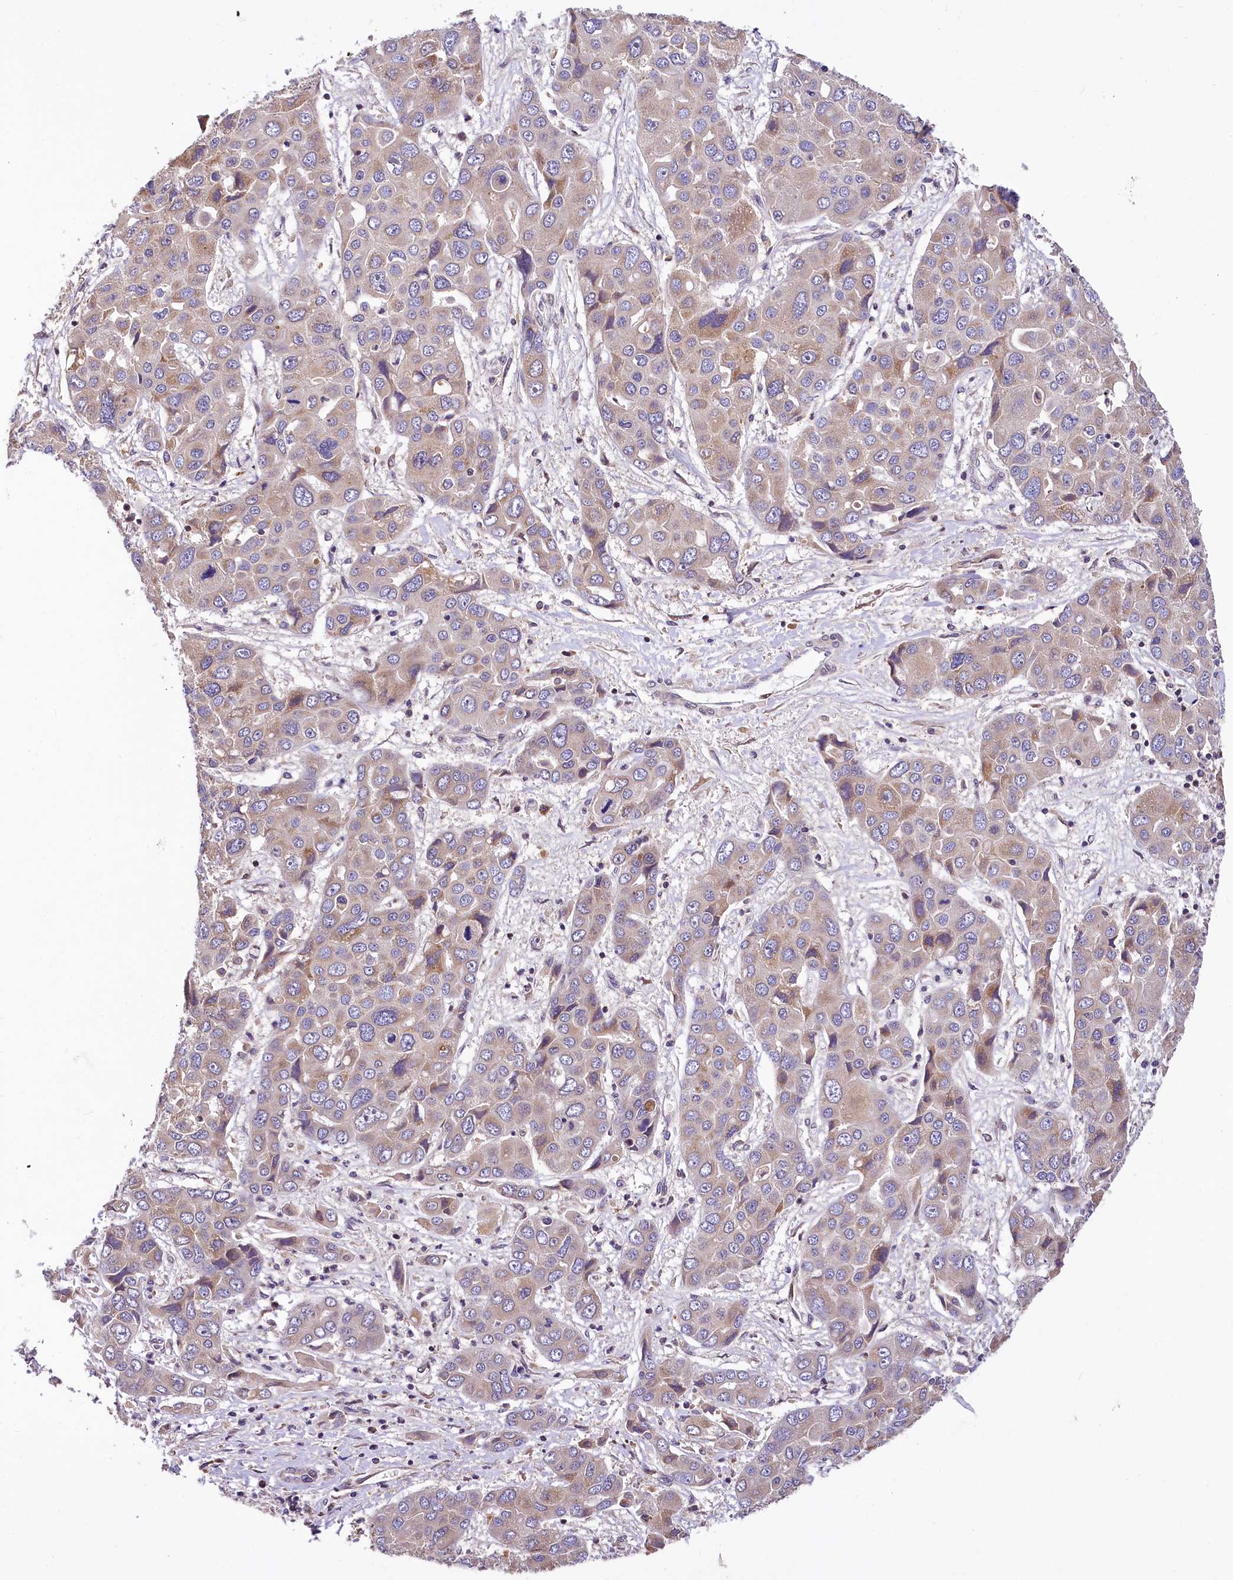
{"staining": {"intensity": "weak", "quantity": "25%-75%", "location": "cytoplasmic/membranous"}, "tissue": "liver cancer", "cell_type": "Tumor cells", "image_type": "cancer", "snomed": [{"axis": "morphology", "description": "Cholangiocarcinoma"}, {"axis": "topography", "description": "Liver"}], "caption": "Immunohistochemical staining of human liver cancer (cholangiocarcinoma) demonstrates low levels of weak cytoplasmic/membranous protein positivity in approximately 25%-75% of tumor cells.", "gene": "SUPV3L1", "patient": {"sex": "male", "age": 67}}